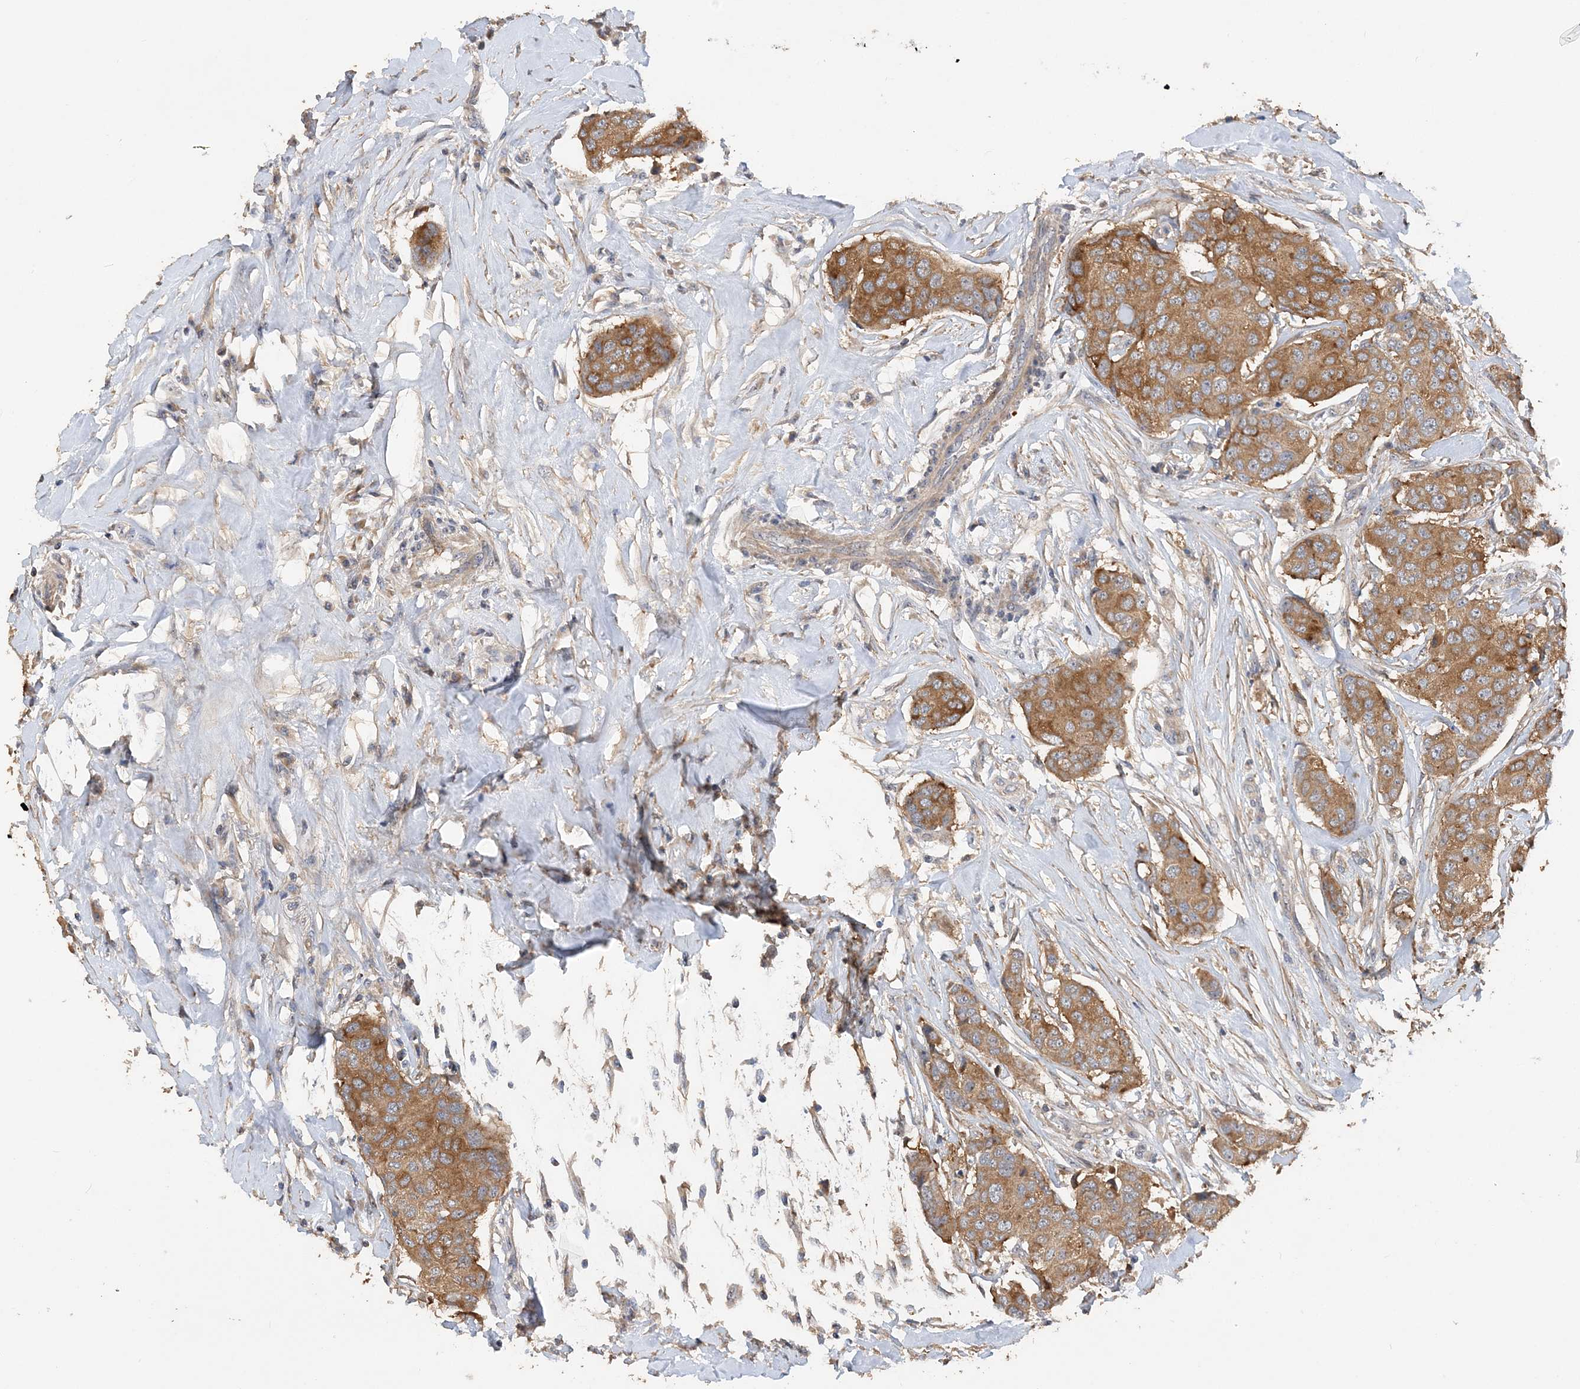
{"staining": {"intensity": "moderate", "quantity": ">75%", "location": "cytoplasmic/membranous"}, "tissue": "breast cancer", "cell_type": "Tumor cells", "image_type": "cancer", "snomed": [{"axis": "morphology", "description": "Duct carcinoma"}, {"axis": "topography", "description": "Breast"}], "caption": "Breast cancer (invasive ductal carcinoma) stained for a protein shows moderate cytoplasmic/membranous positivity in tumor cells.", "gene": "GRINA", "patient": {"sex": "female", "age": 80}}